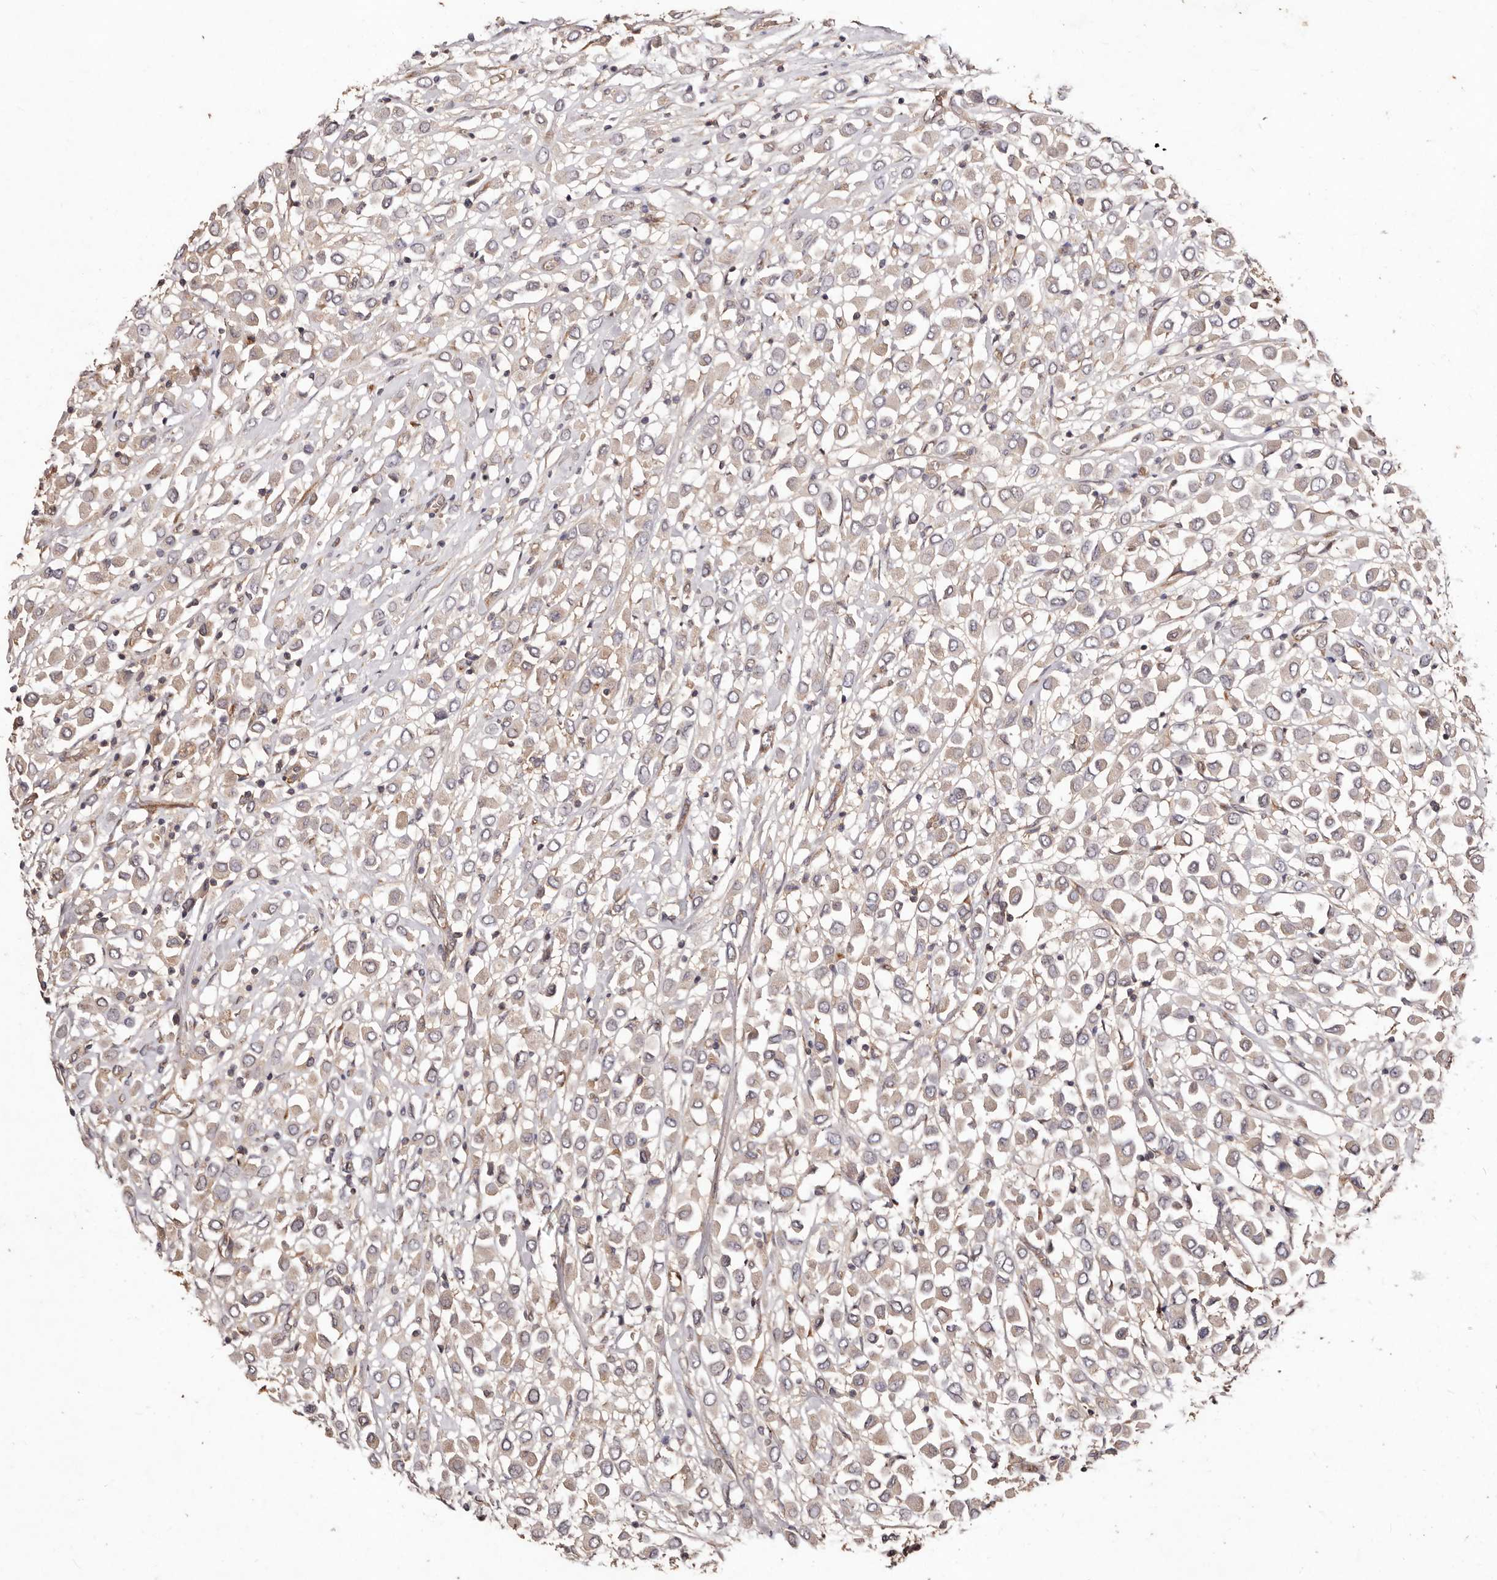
{"staining": {"intensity": "negative", "quantity": "none", "location": "none"}, "tissue": "breast cancer", "cell_type": "Tumor cells", "image_type": "cancer", "snomed": [{"axis": "morphology", "description": "Duct carcinoma"}, {"axis": "topography", "description": "Breast"}], "caption": "Tumor cells show no significant staining in breast cancer.", "gene": "CCL14", "patient": {"sex": "female", "age": 61}}